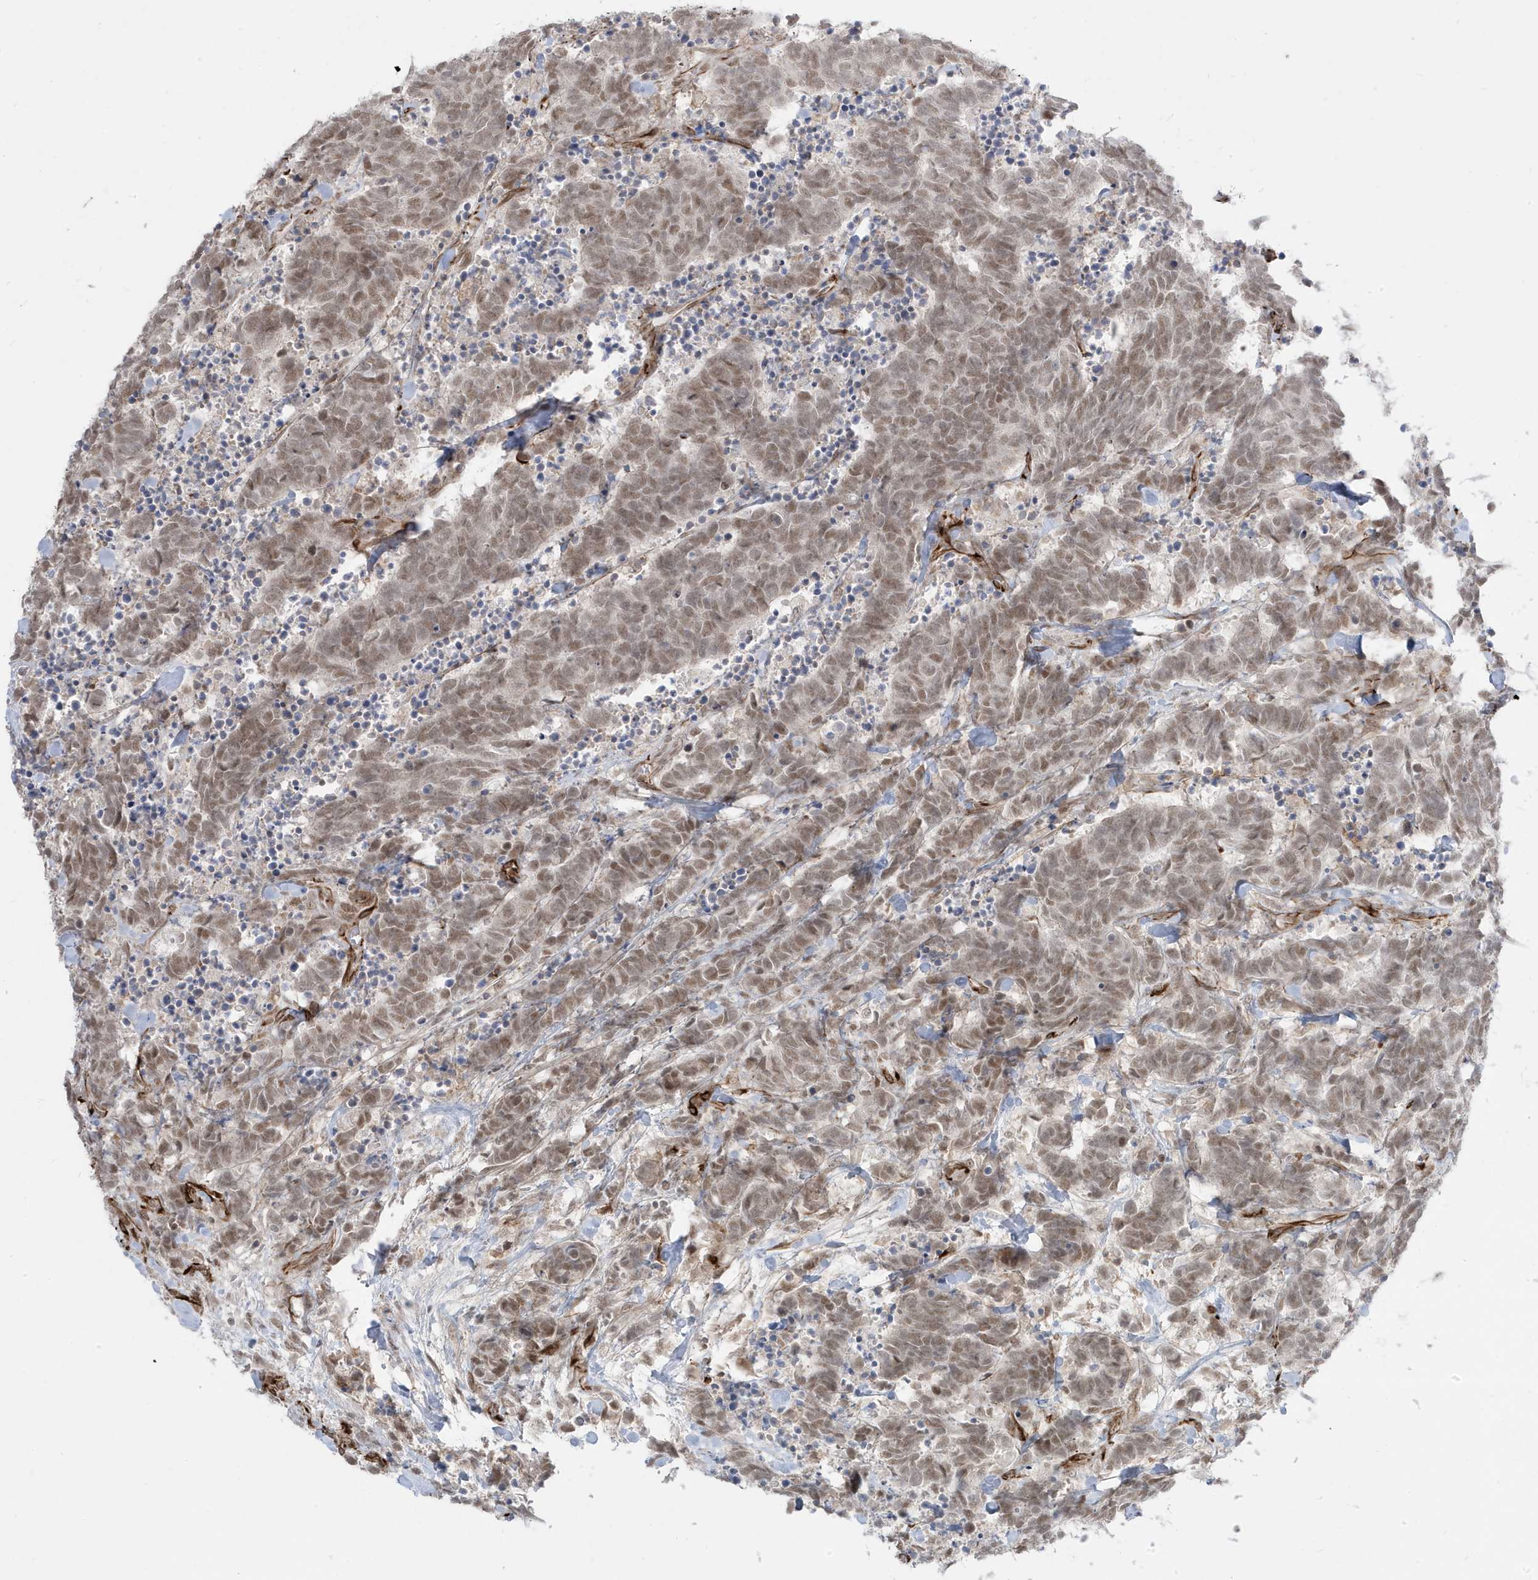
{"staining": {"intensity": "moderate", "quantity": ">75%", "location": "nuclear"}, "tissue": "carcinoid", "cell_type": "Tumor cells", "image_type": "cancer", "snomed": [{"axis": "morphology", "description": "Carcinoma, NOS"}, {"axis": "morphology", "description": "Carcinoid, malignant, NOS"}, {"axis": "topography", "description": "Urinary bladder"}], "caption": "Carcinoma stained for a protein (brown) displays moderate nuclear positive positivity in about >75% of tumor cells.", "gene": "ADAMTSL3", "patient": {"sex": "male", "age": 57}}